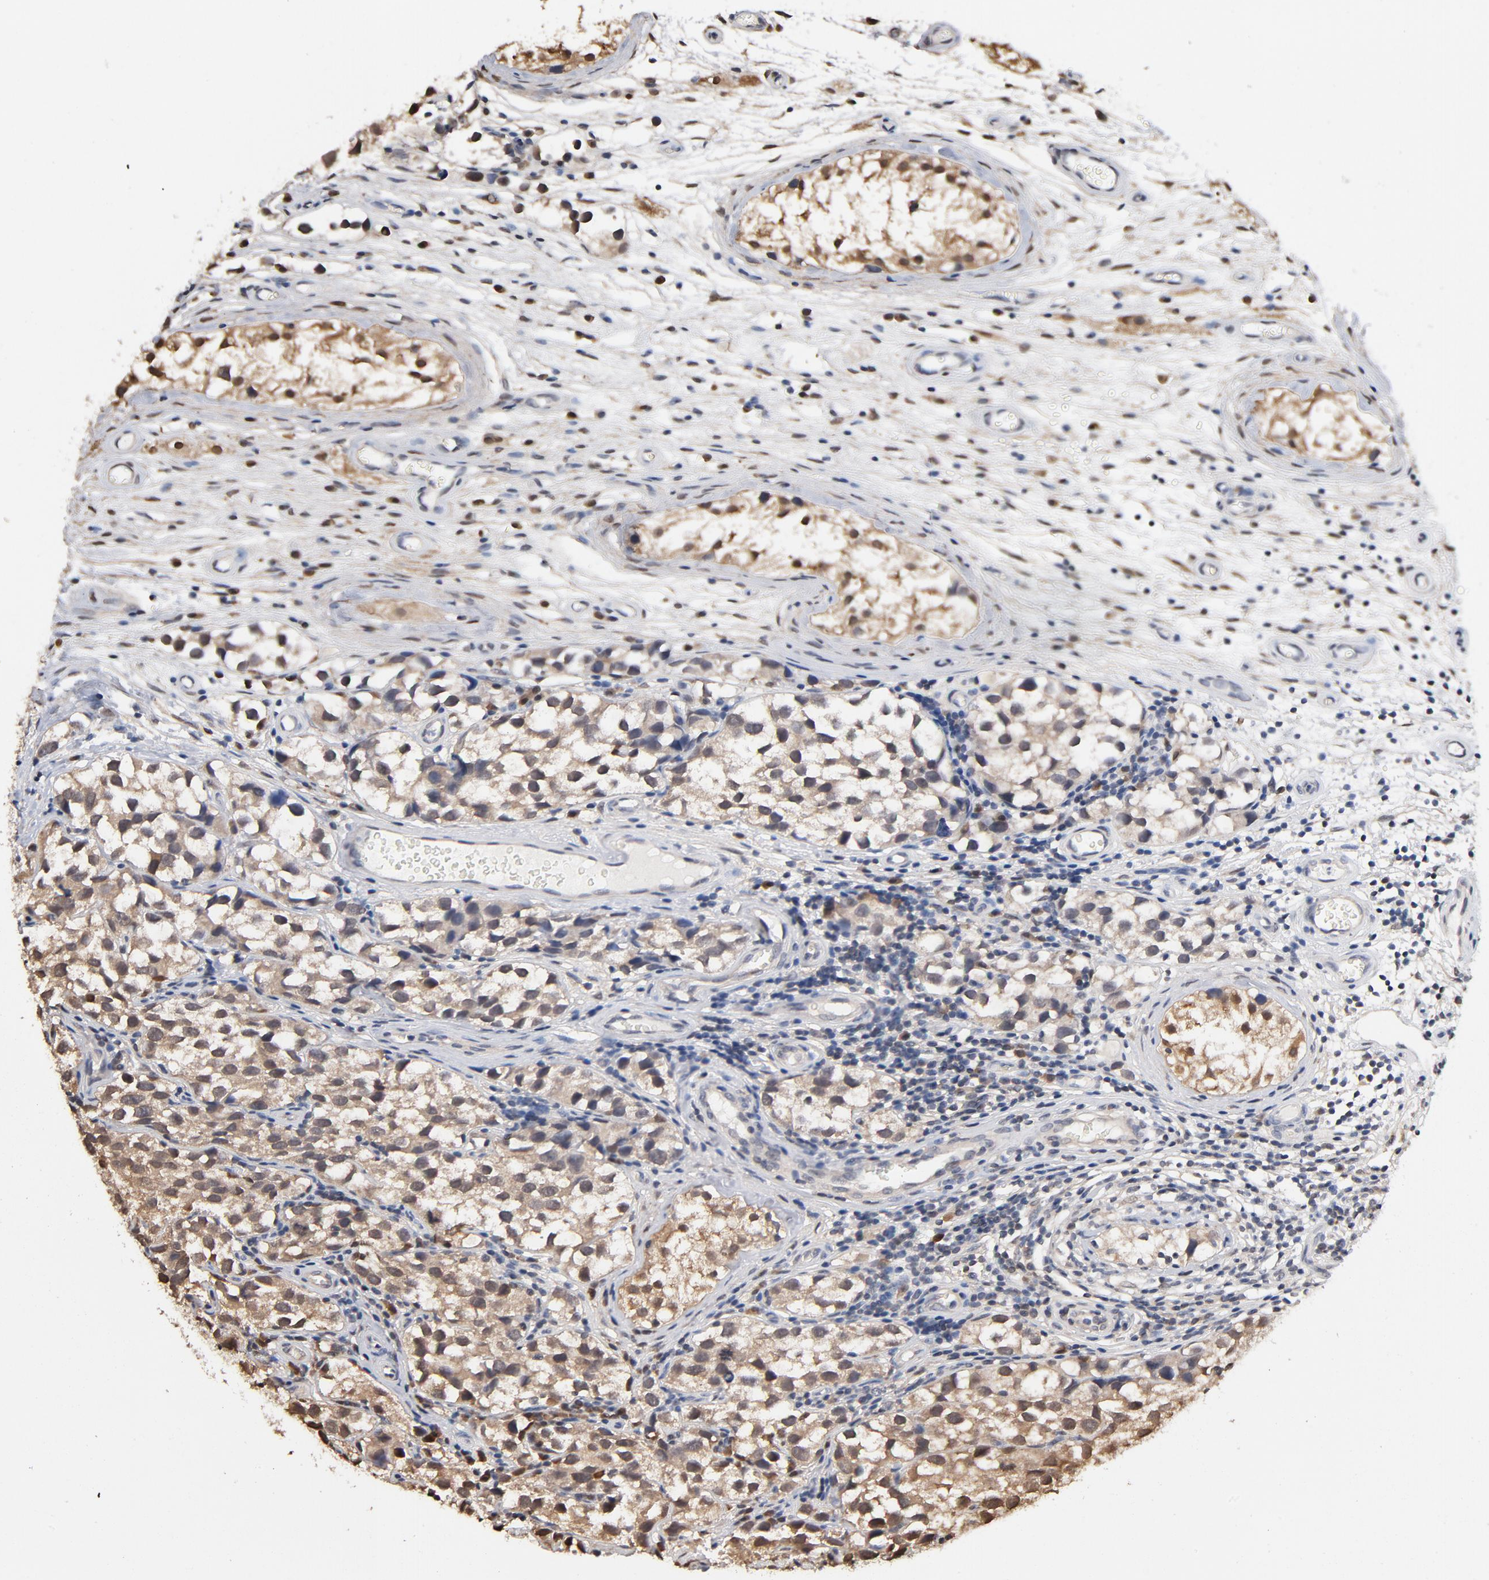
{"staining": {"intensity": "weak", "quantity": "25%-75%", "location": "cytoplasmic/membranous"}, "tissue": "testis cancer", "cell_type": "Tumor cells", "image_type": "cancer", "snomed": [{"axis": "morphology", "description": "Seminoma, NOS"}, {"axis": "topography", "description": "Testis"}], "caption": "Immunohistochemistry (IHC) (DAB) staining of human testis seminoma displays weak cytoplasmic/membranous protein expression in about 25%-75% of tumor cells.", "gene": "MIF", "patient": {"sex": "male", "age": 39}}